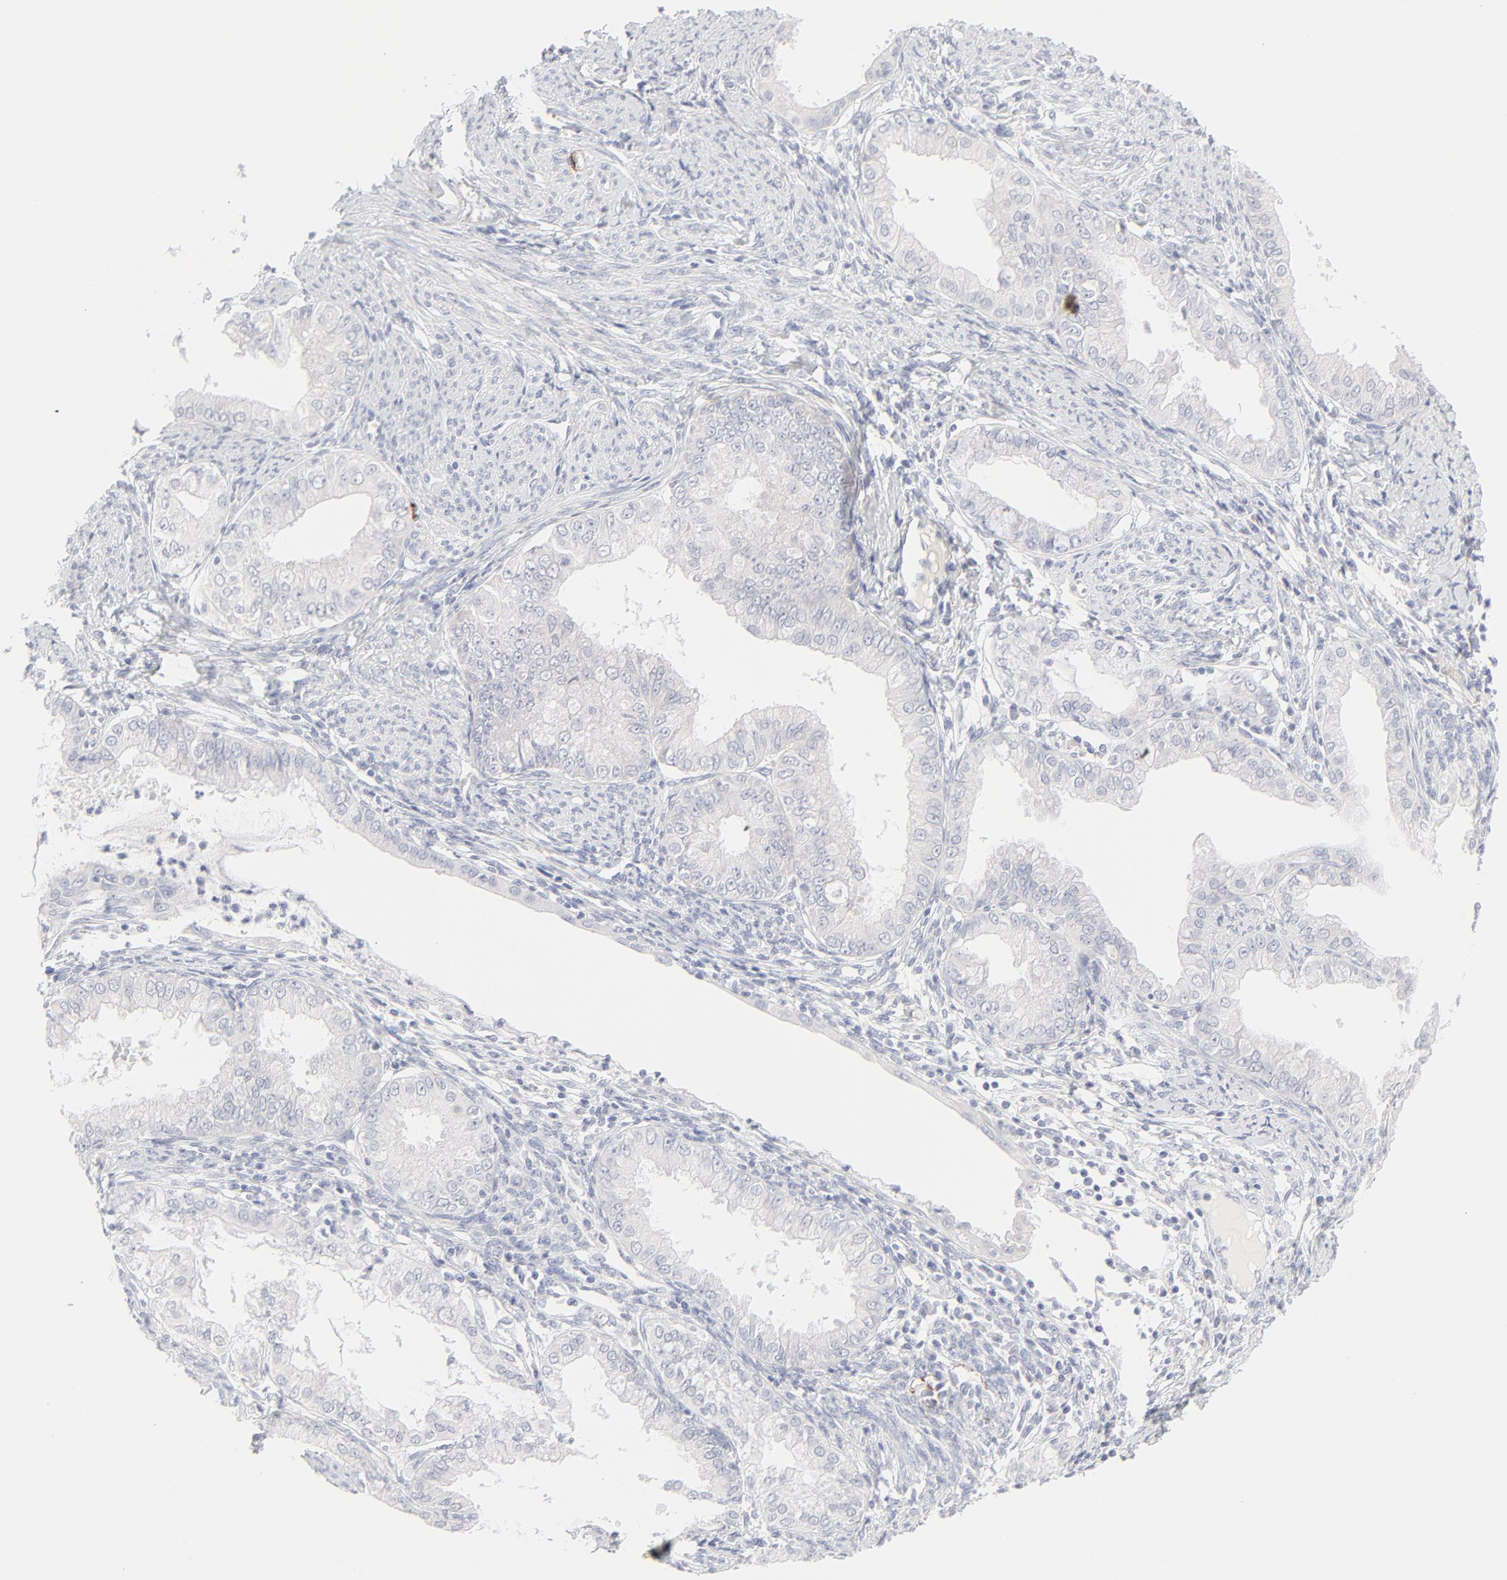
{"staining": {"intensity": "negative", "quantity": "none", "location": "none"}, "tissue": "endometrial cancer", "cell_type": "Tumor cells", "image_type": "cancer", "snomed": [{"axis": "morphology", "description": "Adenocarcinoma, NOS"}, {"axis": "topography", "description": "Endometrium"}], "caption": "Human endometrial cancer stained for a protein using immunohistochemistry (IHC) shows no positivity in tumor cells.", "gene": "NPNT", "patient": {"sex": "female", "age": 76}}